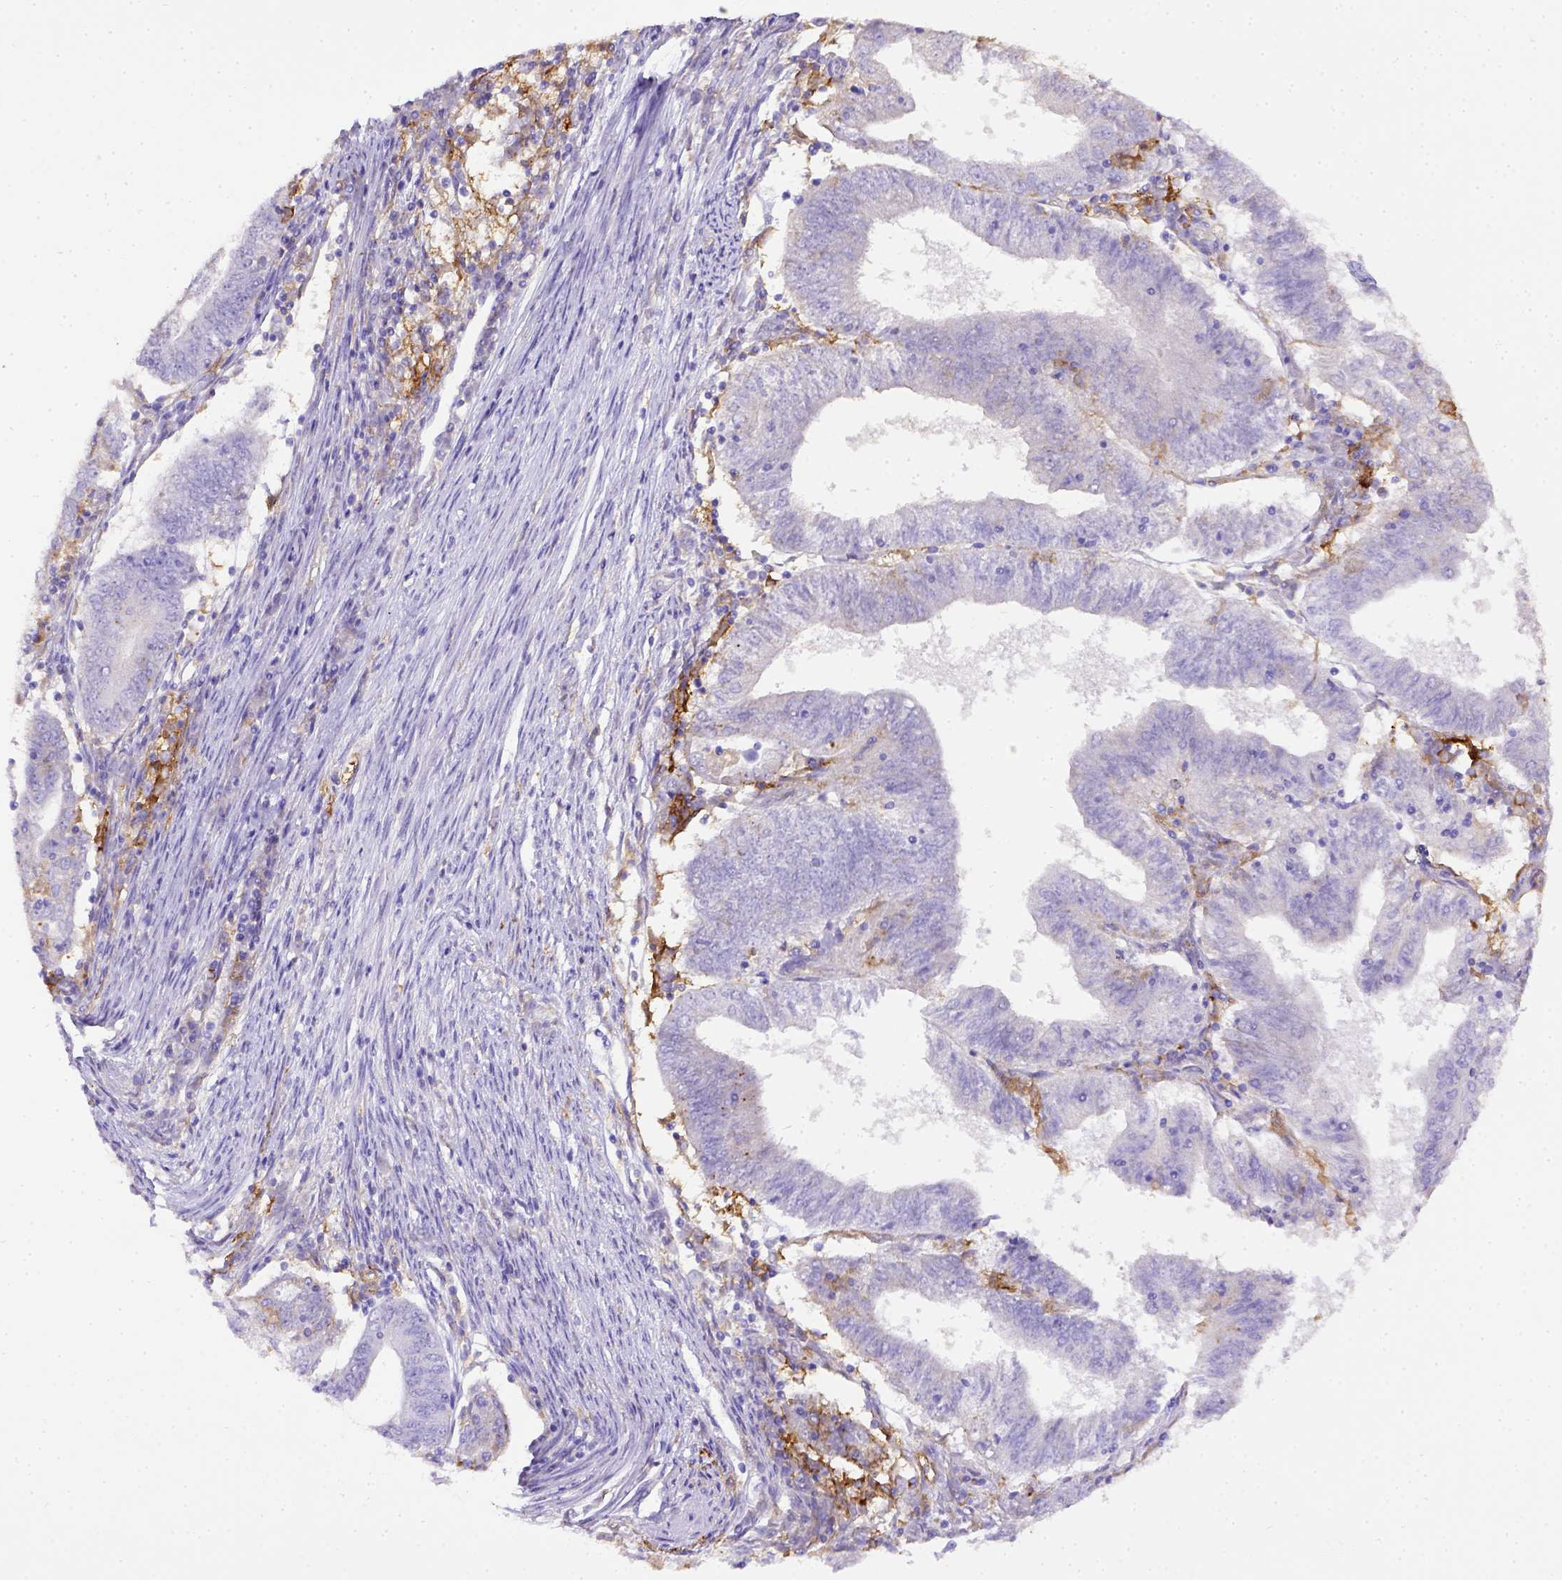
{"staining": {"intensity": "negative", "quantity": "none", "location": "none"}, "tissue": "endometrial cancer", "cell_type": "Tumor cells", "image_type": "cancer", "snomed": [{"axis": "morphology", "description": "Adenocarcinoma, NOS"}, {"axis": "topography", "description": "Endometrium"}], "caption": "There is no significant expression in tumor cells of adenocarcinoma (endometrial).", "gene": "CD40", "patient": {"sex": "female", "age": 82}}